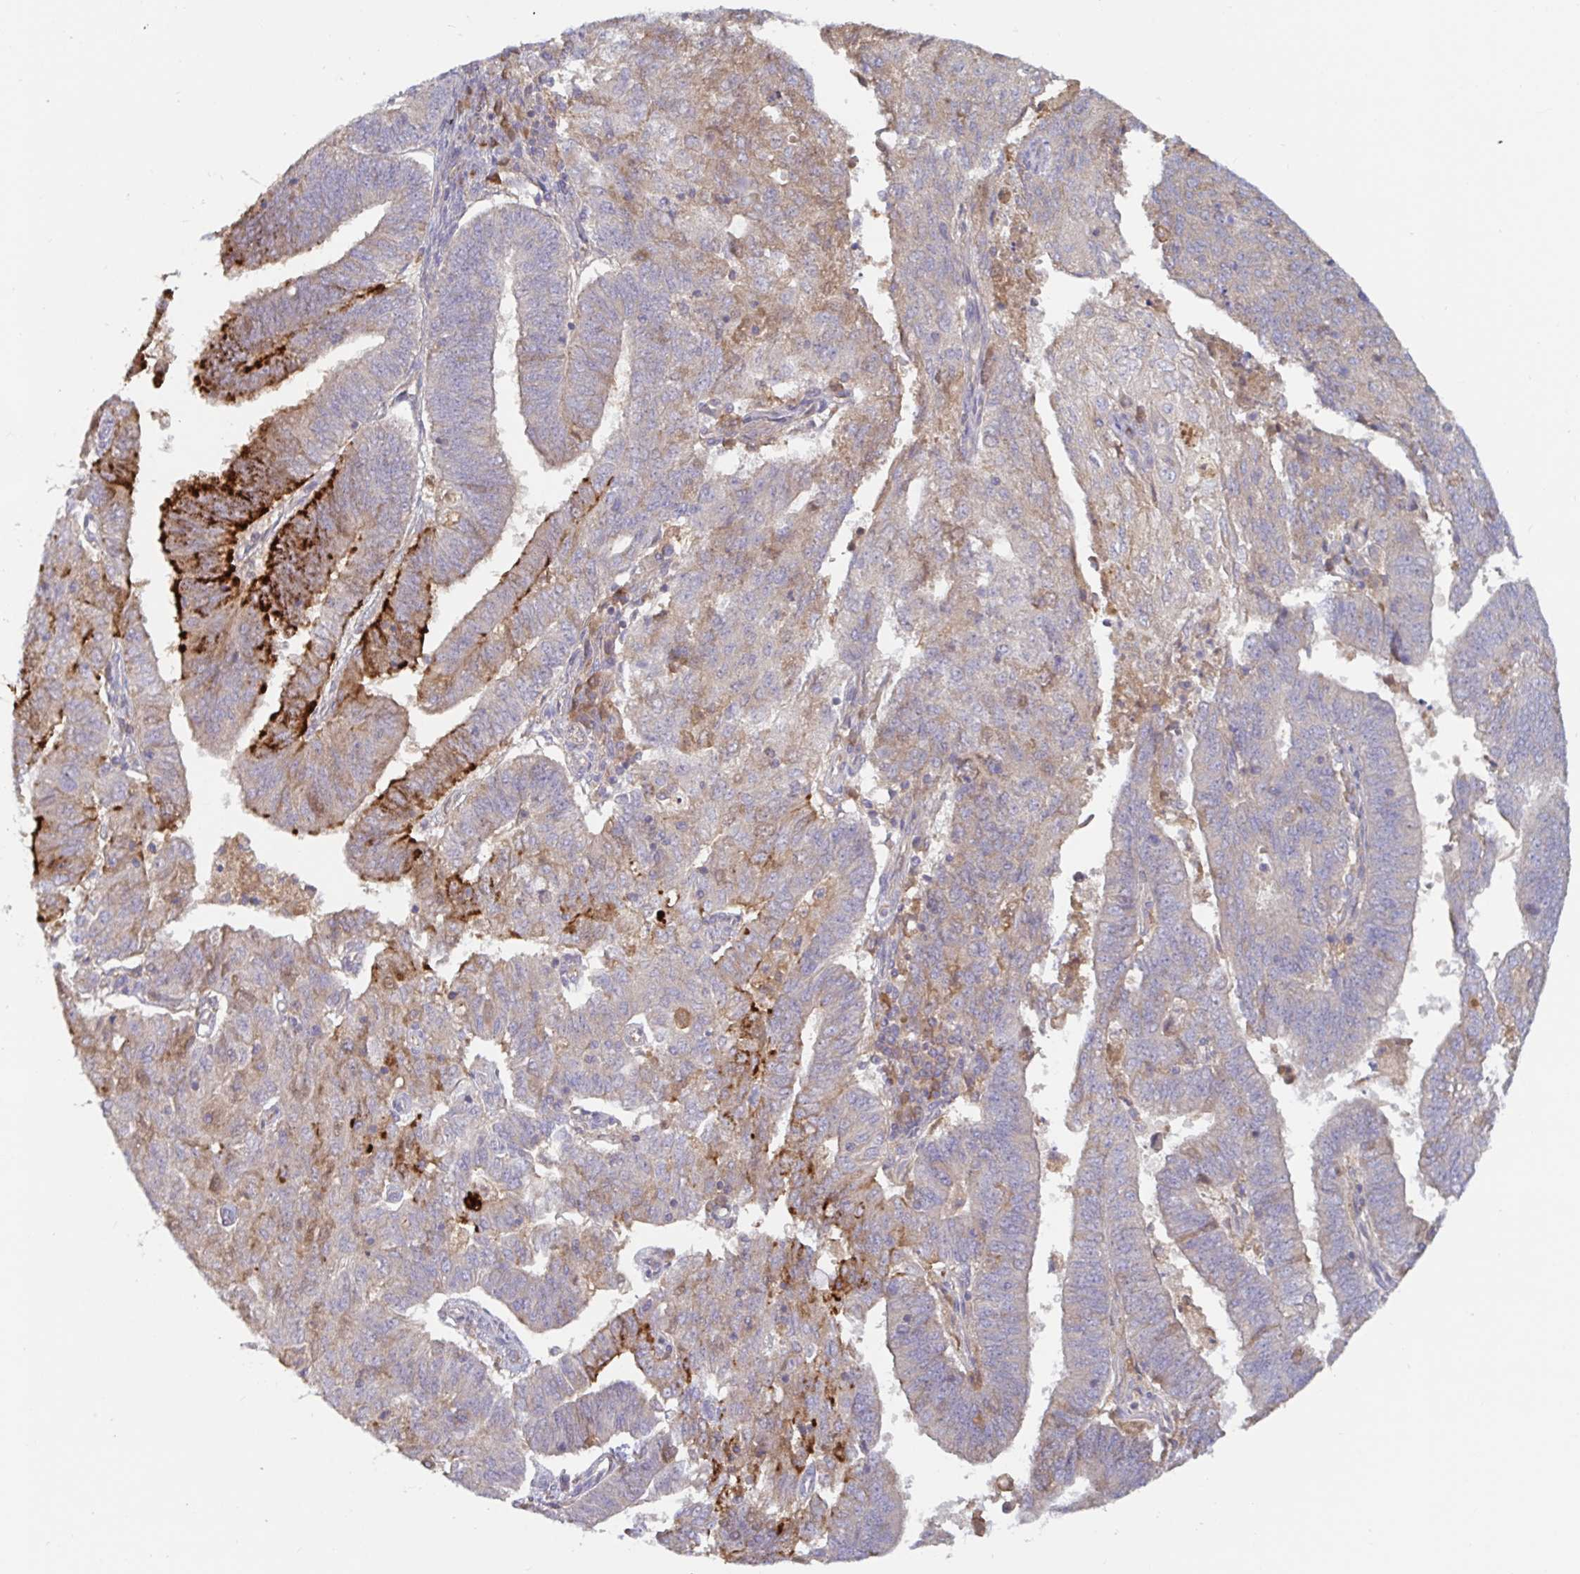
{"staining": {"intensity": "strong", "quantity": "<25%", "location": "cytoplasmic/membranous"}, "tissue": "endometrial cancer", "cell_type": "Tumor cells", "image_type": "cancer", "snomed": [{"axis": "morphology", "description": "Adenocarcinoma, NOS"}, {"axis": "topography", "description": "Endometrium"}], "caption": "Tumor cells exhibit medium levels of strong cytoplasmic/membranous staining in approximately <25% of cells in endometrial cancer (adenocarcinoma).", "gene": "LARP1", "patient": {"sex": "female", "age": 82}}